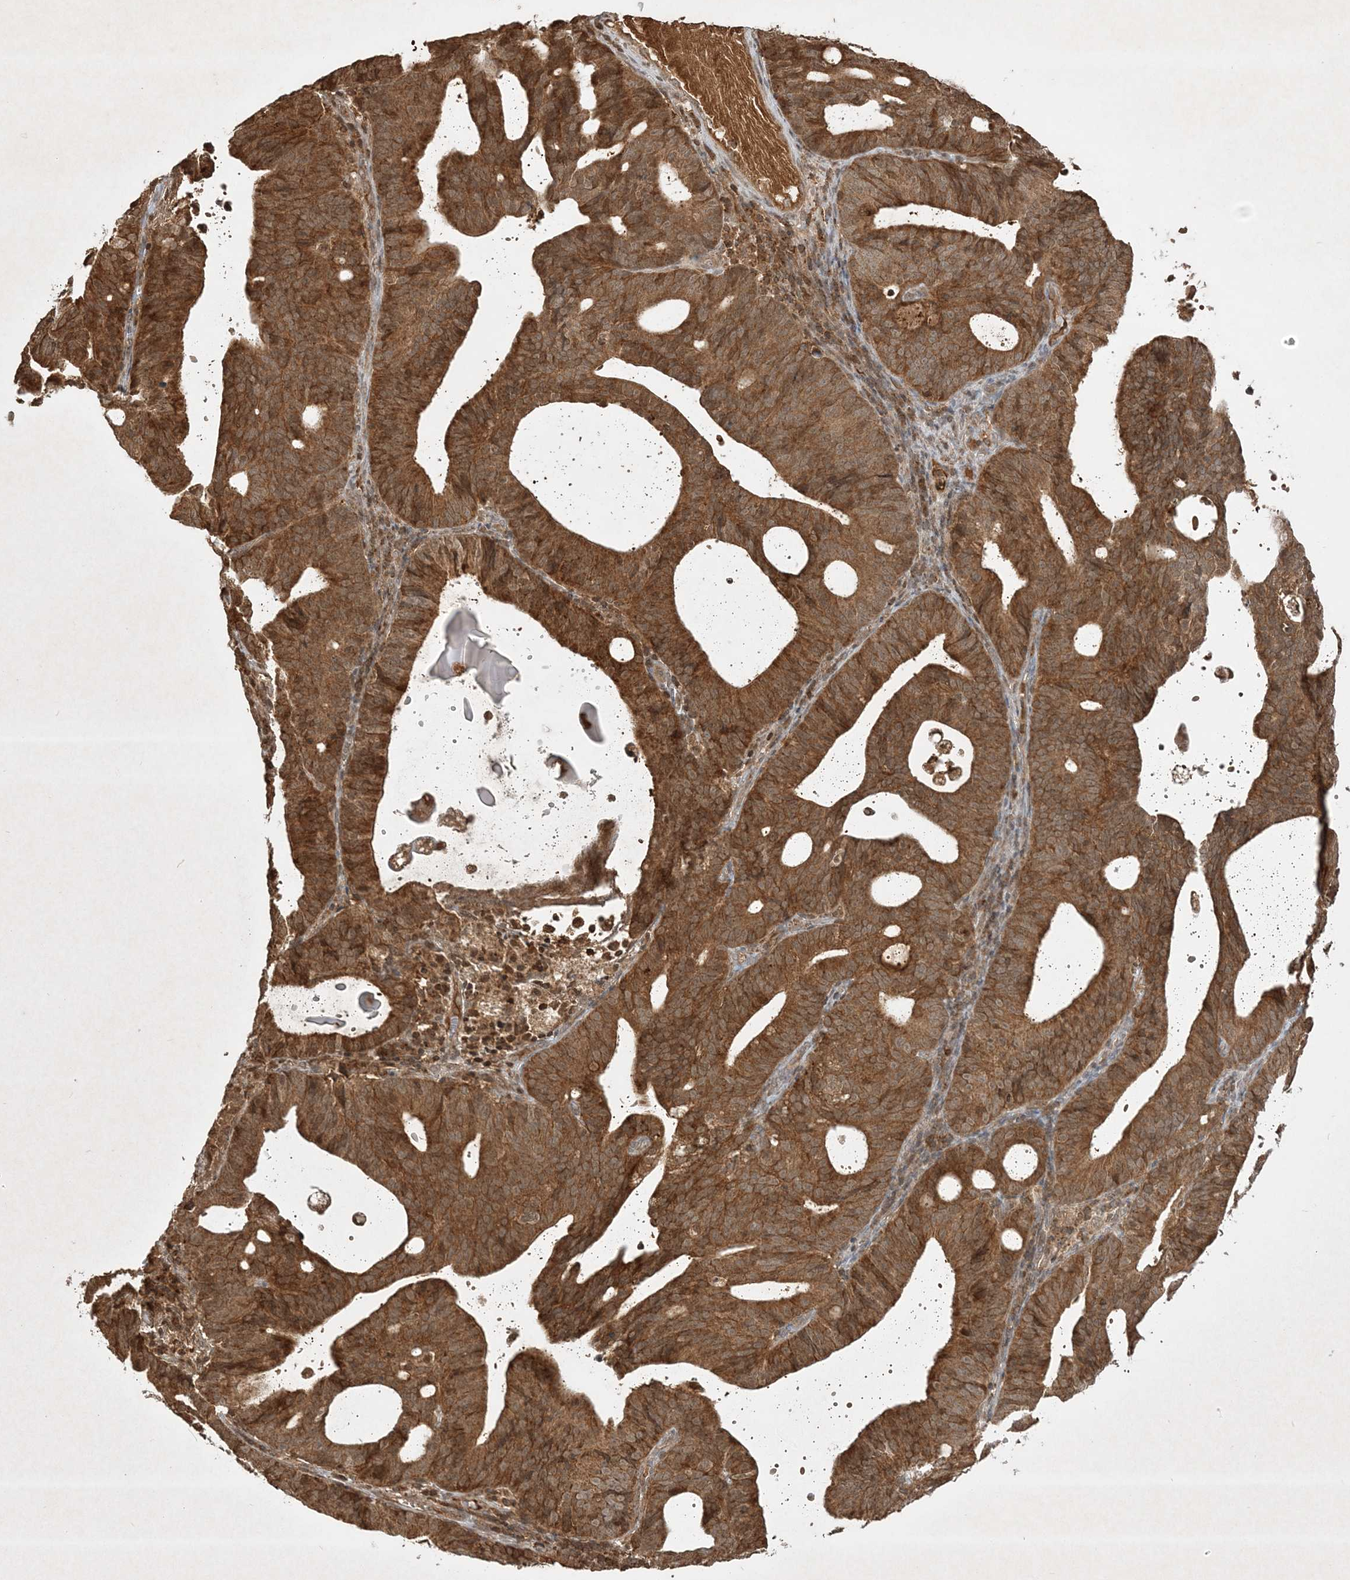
{"staining": {"intensity": "strong", "quantity": ">75%", "location": "cytoplasmic/membranous"}, "tissue": "endometrial cancer", "cell_type": "Tumor cells", "image_type": "cancer", "snomed": [{"axis": "morphology", "description": "Adenocarcinoma, NOS"}, {"axis": "topography", "description": "Uterus"}], "caption": "Endometrial cancer (adenocarcinoma) tissue displays strong cytoplasmic/membranous expression in approximately >75% of tumor cells (DAB (3,3'-diaminobenzidine) IHC, brown staining for protein, blue staining for nuclei).", "gene": "PLTP", "patient": {"sex": "female", "age": 83}}